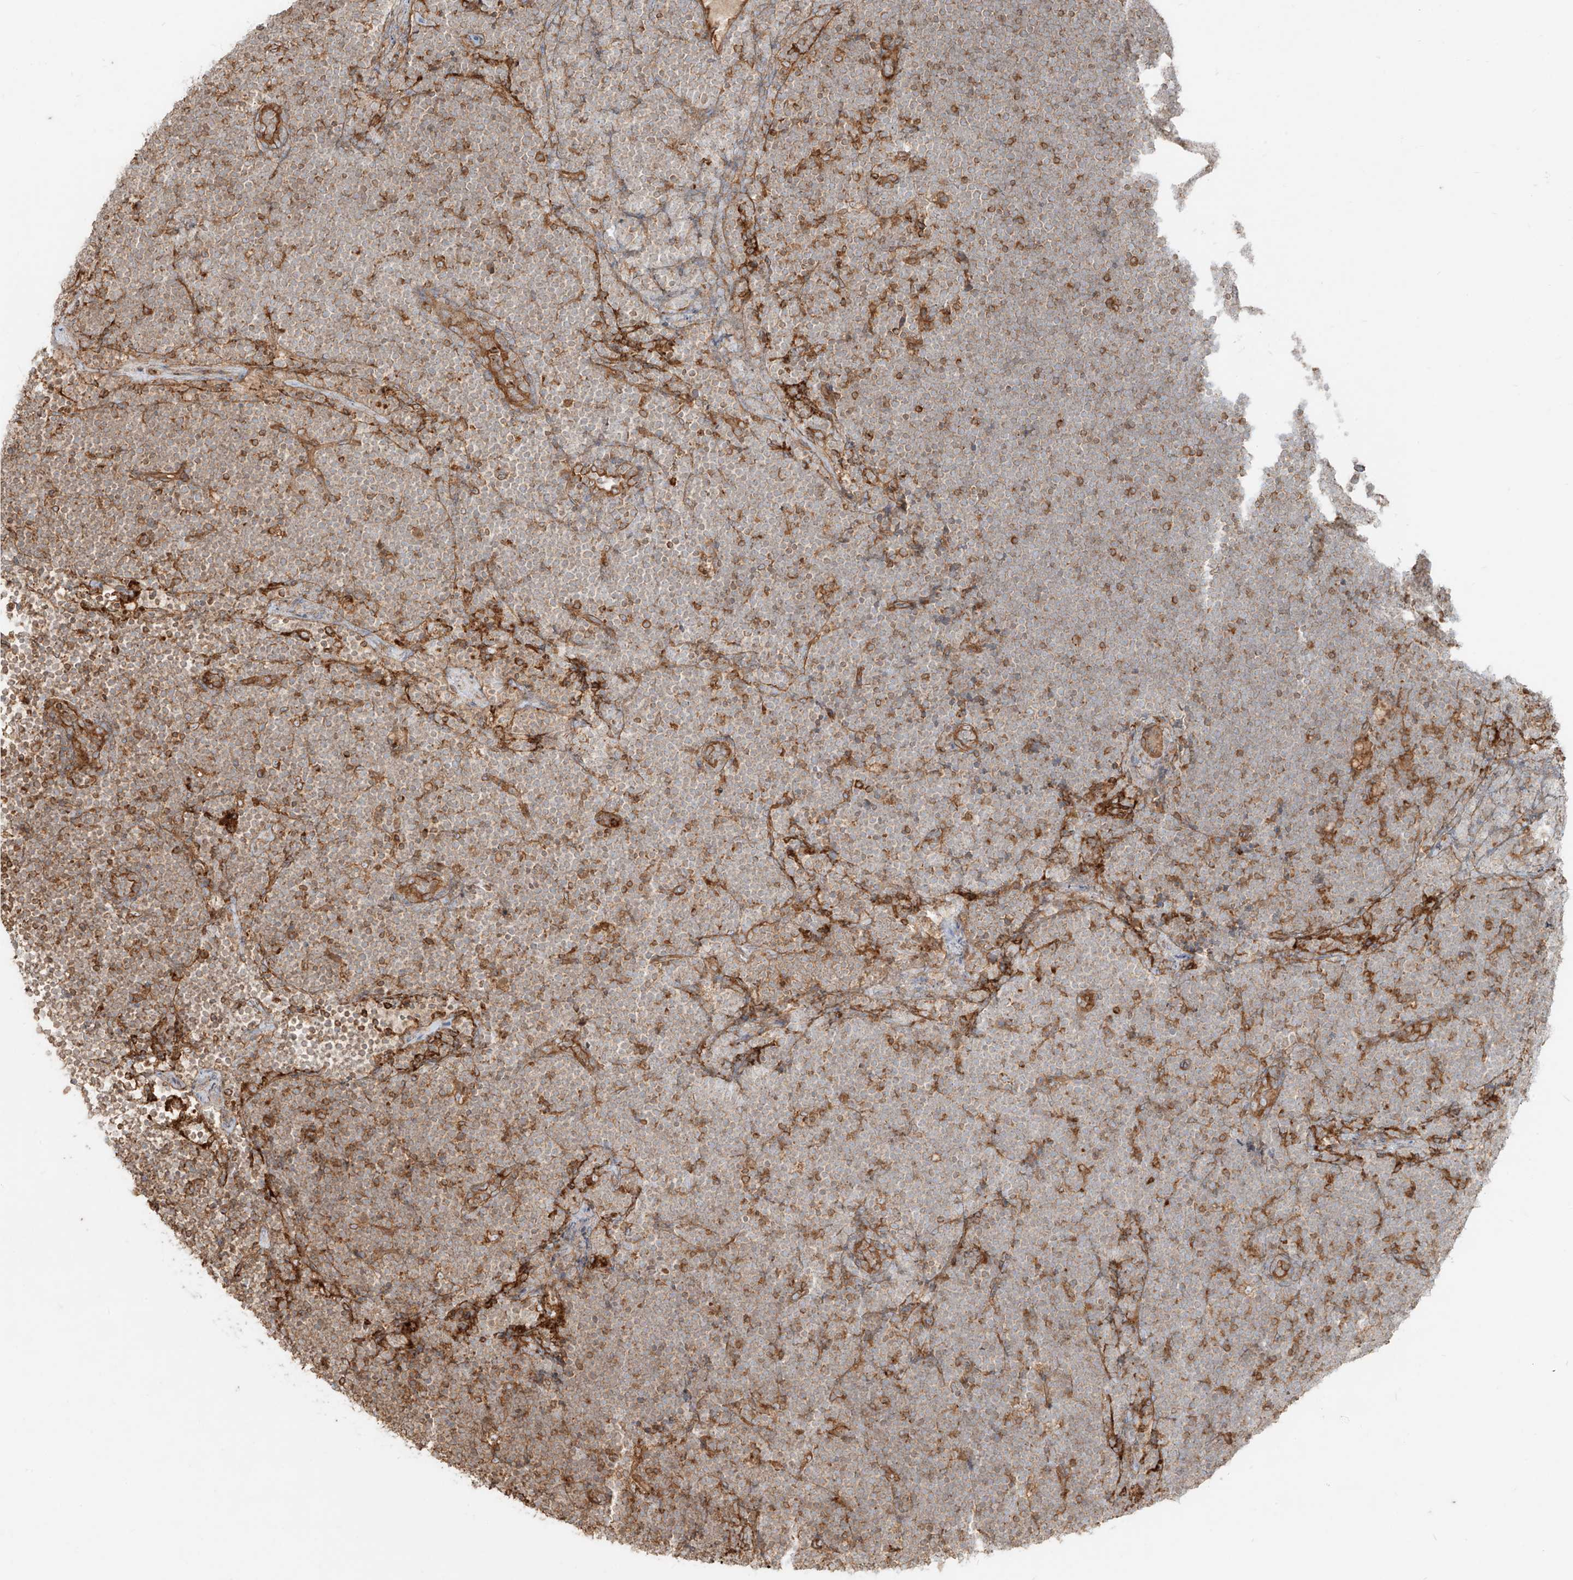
{"staining": {"intensity": "moderate", "quantity": "25%-75%", "location": "cytoplasmic/membranous"}, "tissue": "lymphoma", "cell_type": "Tumor cells", "image_type": "cancer", "snomed": [{"axis": "morphology", "description": "Malignant lymphoma, non-Hodgkin's type, High grade"}, {"axis": "topography", "description": "Lymph node"}], "caption": "IHC (DAB (3,3'-diaminobenzidine)) staining of human lymphoma shows moderate cytoplasmic/membranous protein expression in about 25%-75% of tumor cells.", "gene": "CCDC115", "patient": {"sex": "male", "age": 13}}